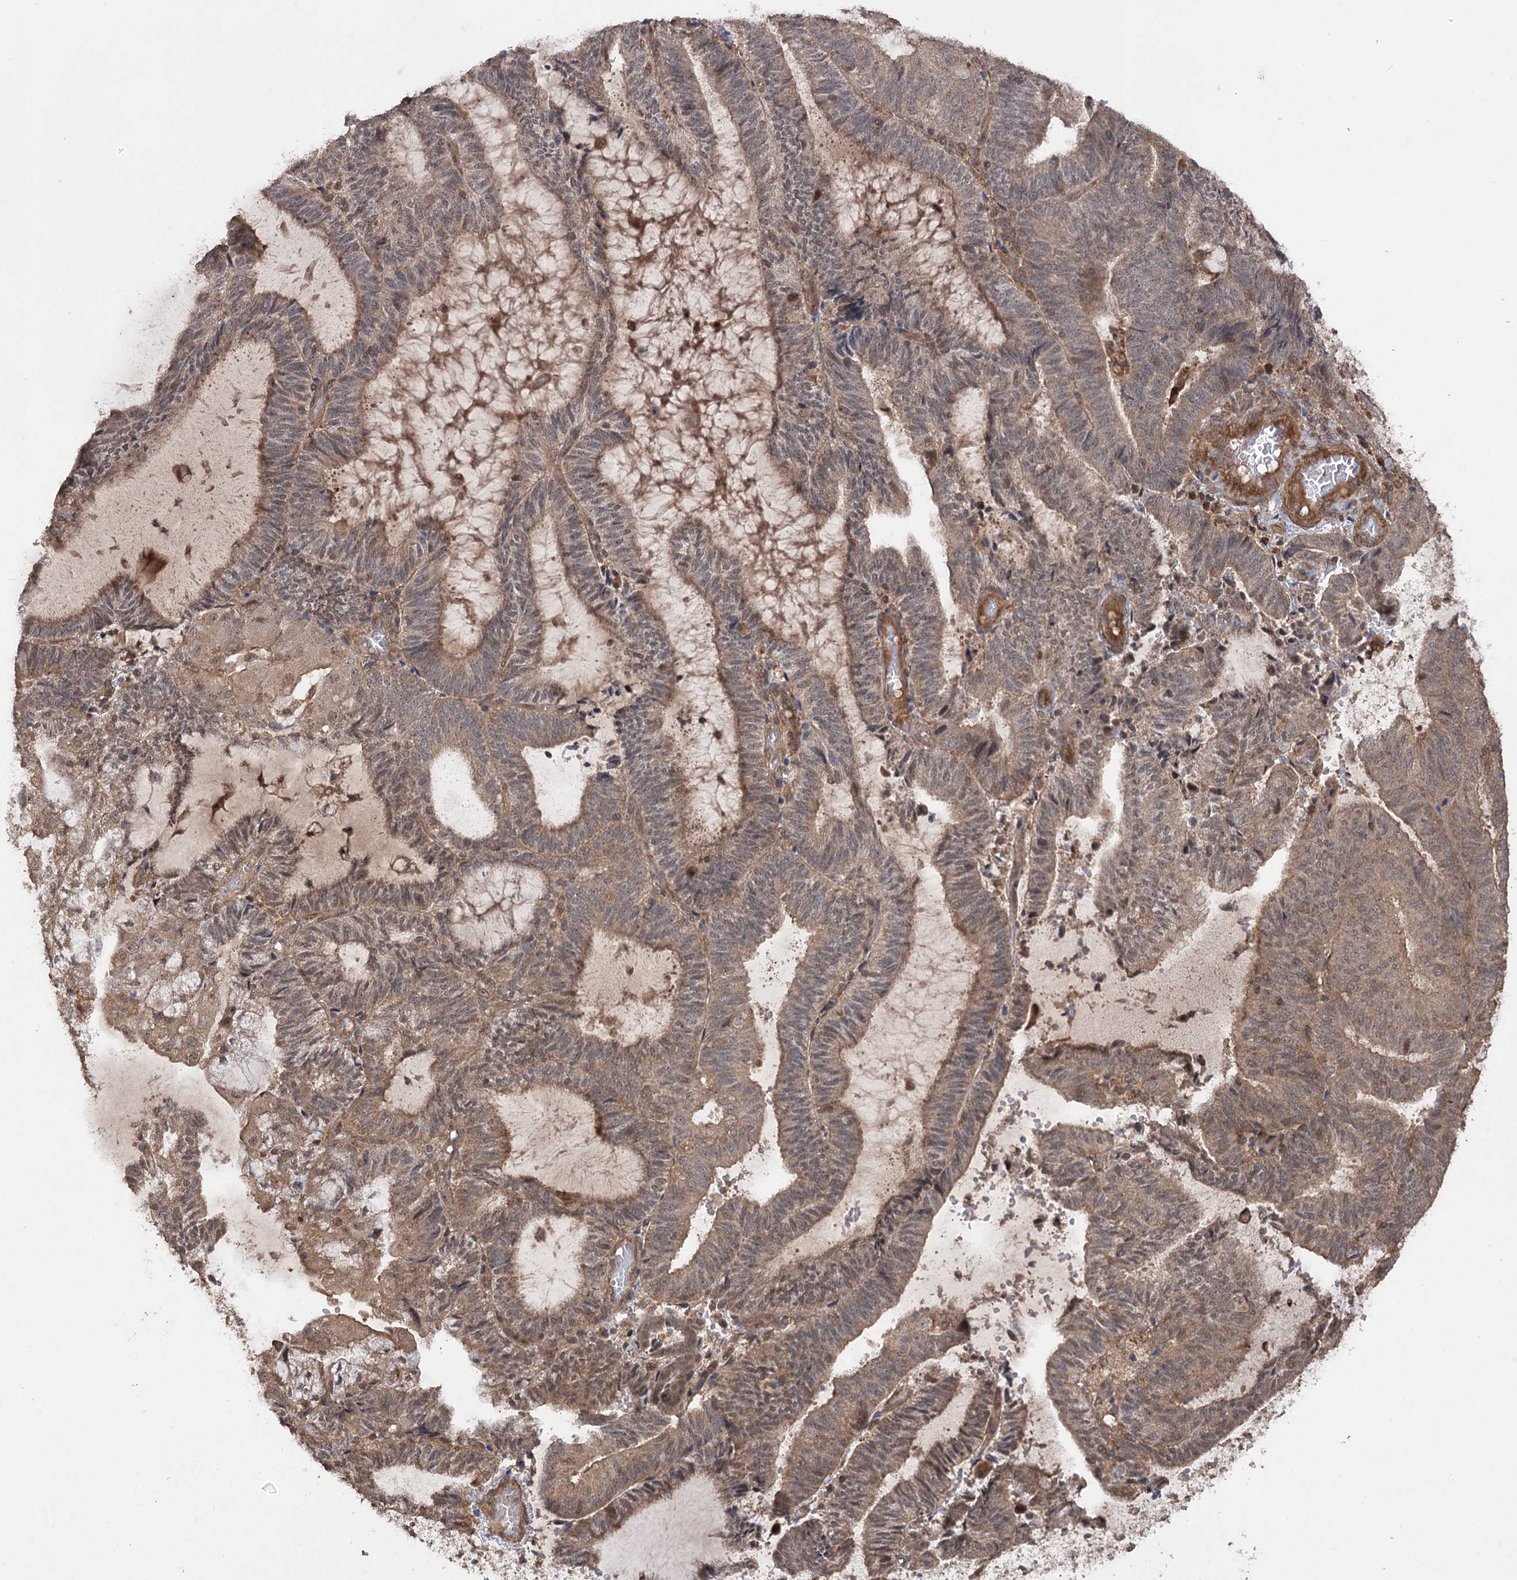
{"staining": {"intensity": "moderate", "quantity": ">75%", "location": "cytoplasmic/membranous,nuclear"}, "tissue": "endometrial cancer", "cell_type": "Tumor cells", "image_type": "cancer", "snomed": [{"axis": "morphology", "description": "Adenocarcinoma, NOS"}, {"axis": "topography", "description": "Endometrium"}], "caption": "Protein analysis of endometrial cancer tissue shows moderate cytoplasmic/membranous and nuclear positivity in about >75% of tumor cells.", "gene": "TENM2", "patient": {"sex": "female", "age": 81}}